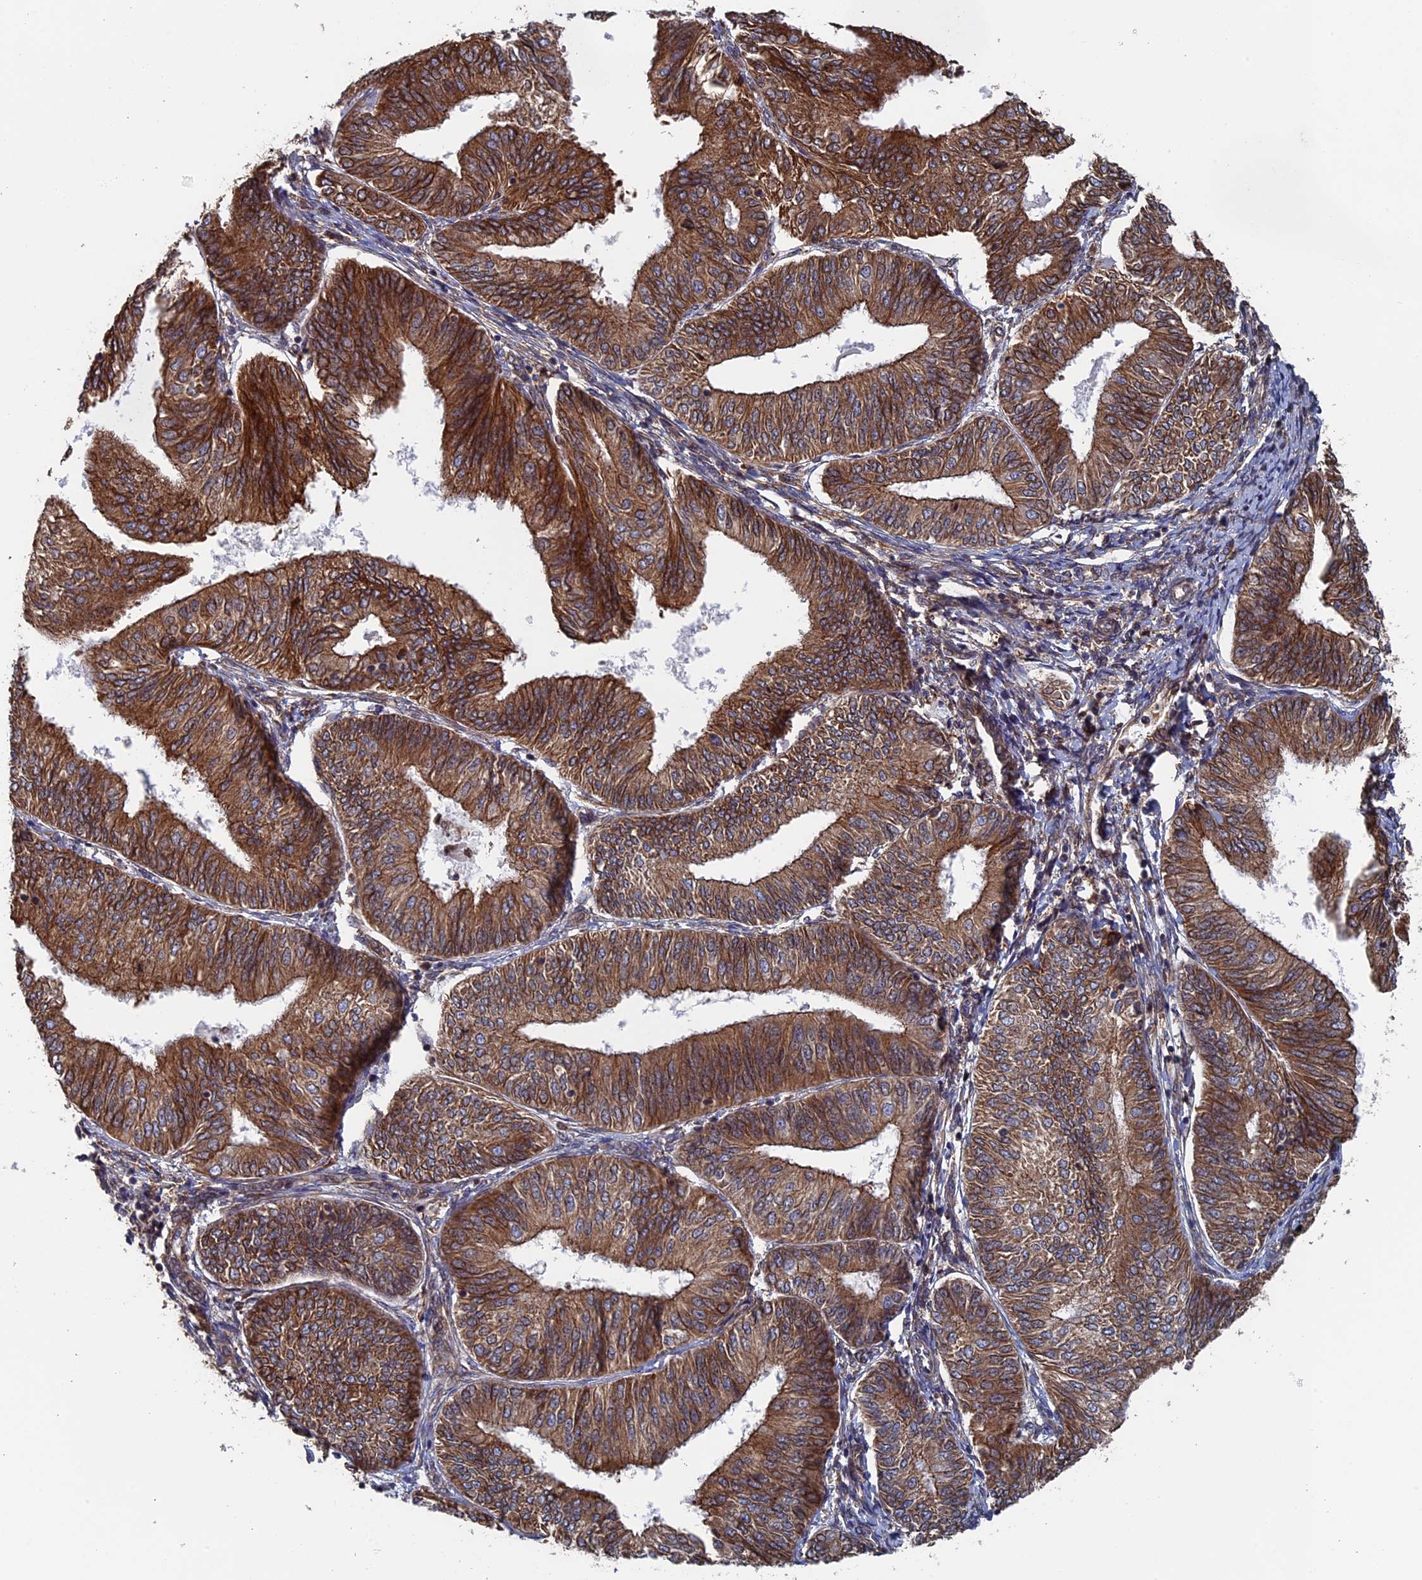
{"staining": {"intensity": "strong", "quantity": ">75%", "location": "cytoplasmic/membranous"}, "tissue": "endometrial cancer", "cell_type": "Tumor cells", "image_type": "cancer", "snomed": [{"axis": "morphology", "description": "Adenocarcinoma, NOS"}, {"axis": "topography", "description": "Endometrium"}], "caption": "This image demonstrates immunohistochemistry staining of human endometrial cancer (adenocarcinoma), with high strong cytoplasmic/membranous staining in approximately >75% of tumor cells.", "gene": "RPUSD1", "patient": {"sex": "female", "age": 58}}